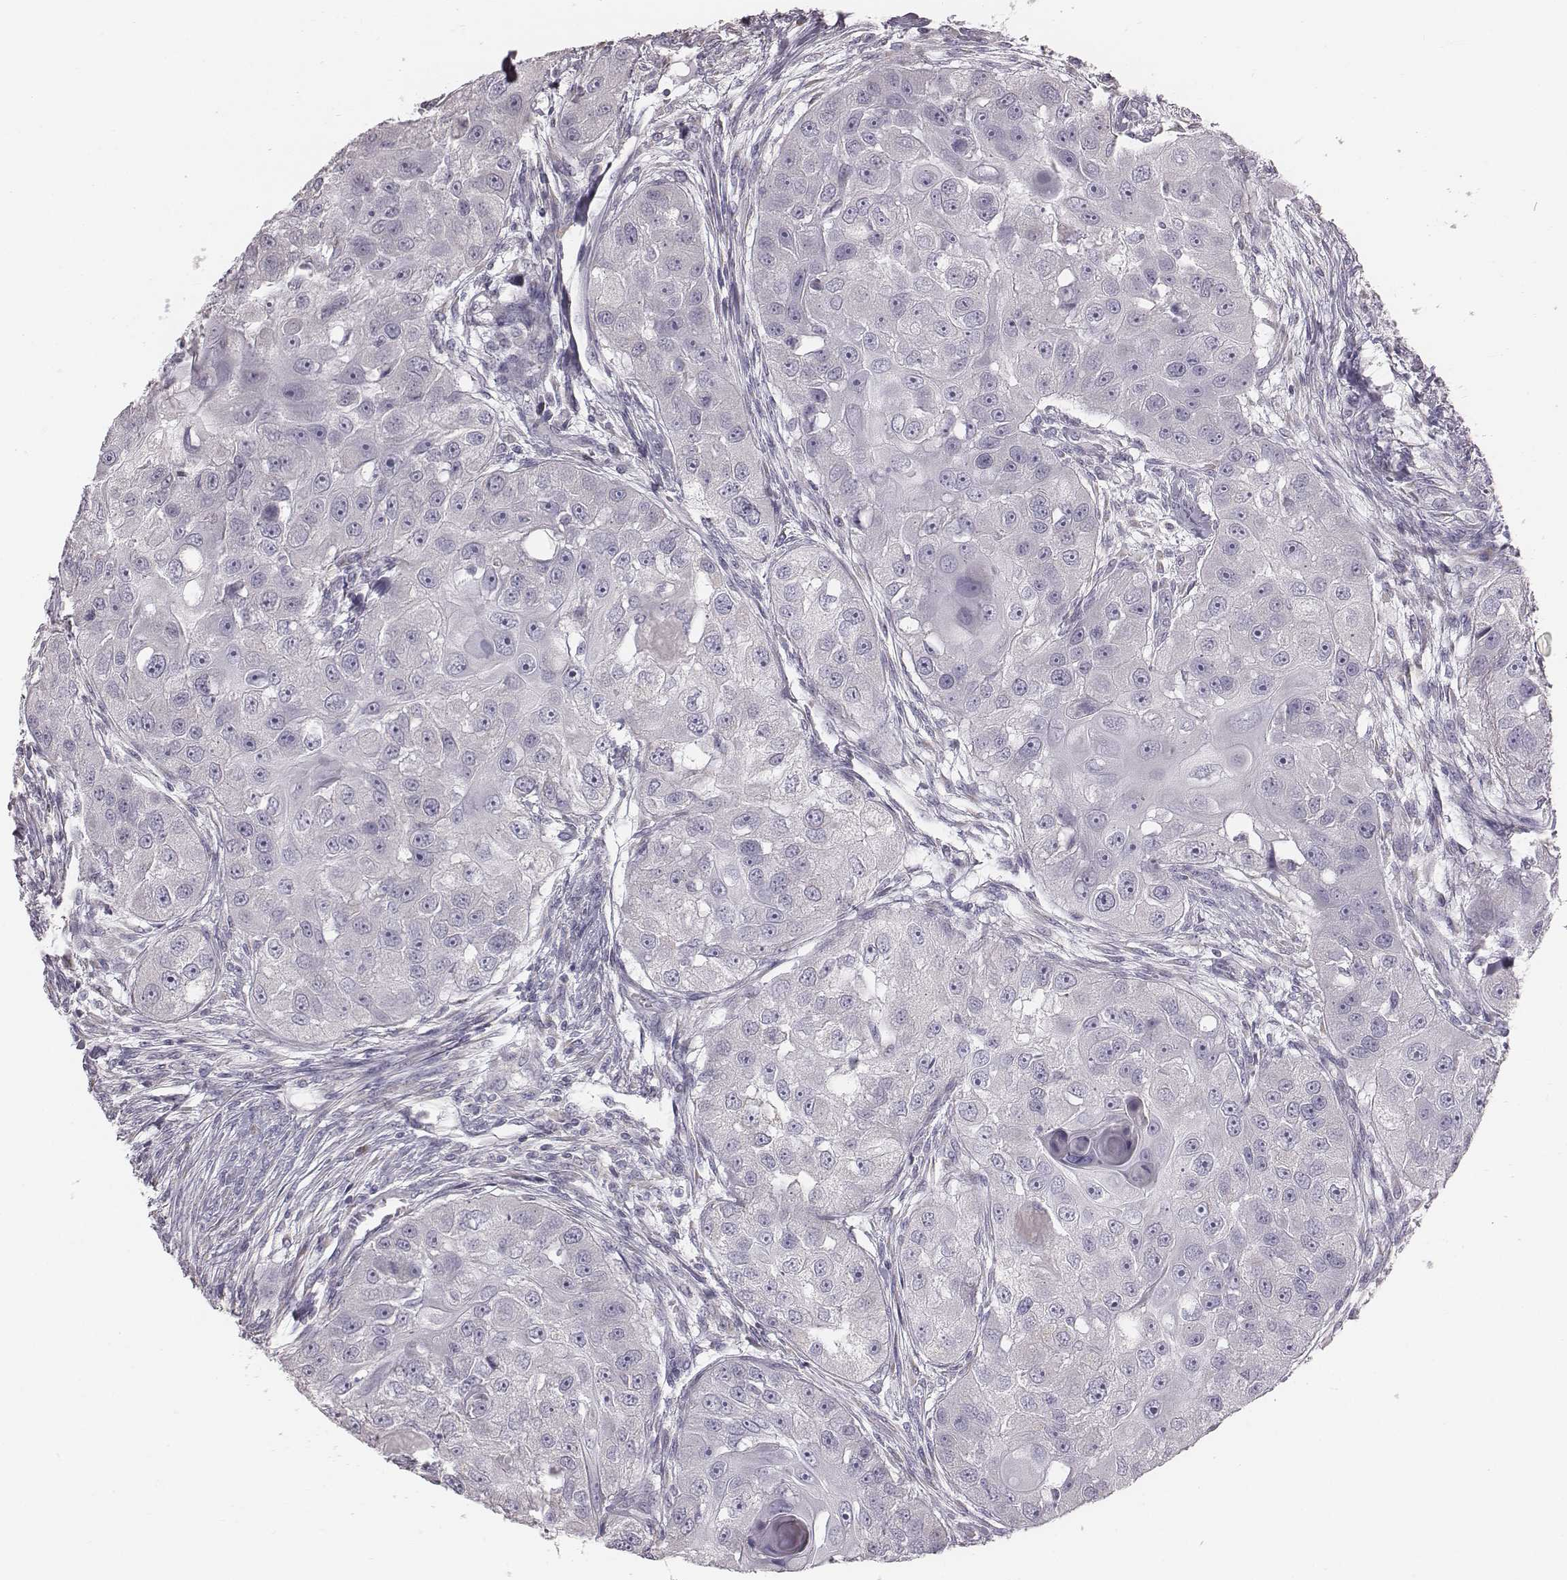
{"staining": {"intensity": "negative", "quantity": "none", "location": "none"}, "tissue": "head and neck cancer", "cell_type": "Tumor cells", "image_type": "cancer", "snomed": [{"axis": "morphology", "description": "Squamous cell carcinoma, NOS"}, {"axis": "topography", "description": "Head-Neck"}], "caption": "Tumor cells are negative for brown protein staining in squamous cell carcinoma (head and neck).", "gene": "C6orf58", "patient": {"sex": "male", "age": 51}}